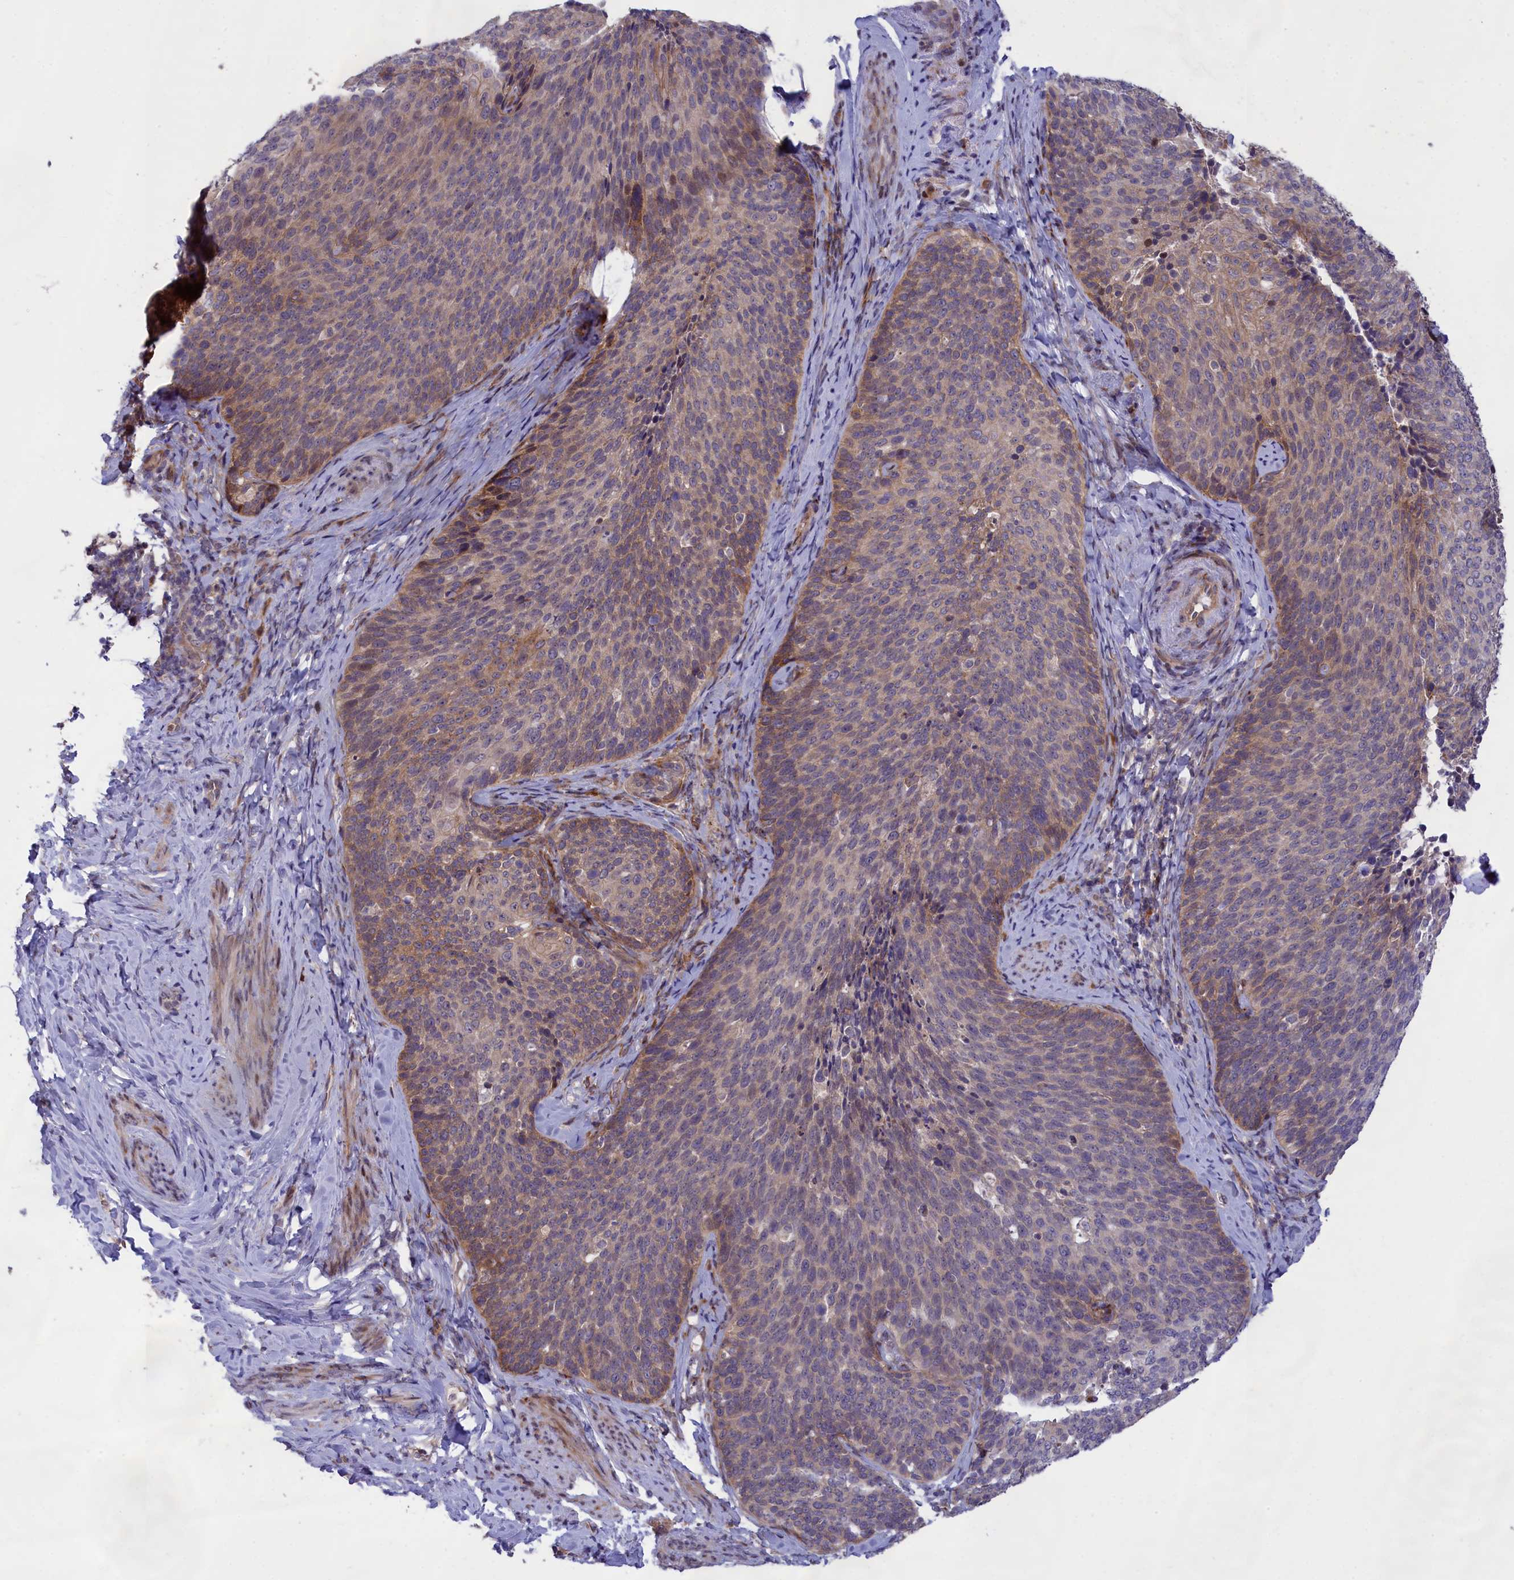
{"staining": {"intensity": "weak", "quantity": "25%-75%", "location": "cytoplasmic/membranous"}, "tissue": "cervical cancer", "cell_type": "Tumor cells", "image_type": "cancer", "snomed": [{"axis": "morphology", "description": "Squamous cell carcinoma, NOS"}, {"axis": "topography", "description": "Cervix"}], "caption": "Immunohistochemical staining of cervical cancer shows low levels of weak cytoplasmic/membranous protein staining in approximately 25%-75% of tumor cells.", "gene": "DDX60L", "patient": {"sex": "female", "age": 50}}